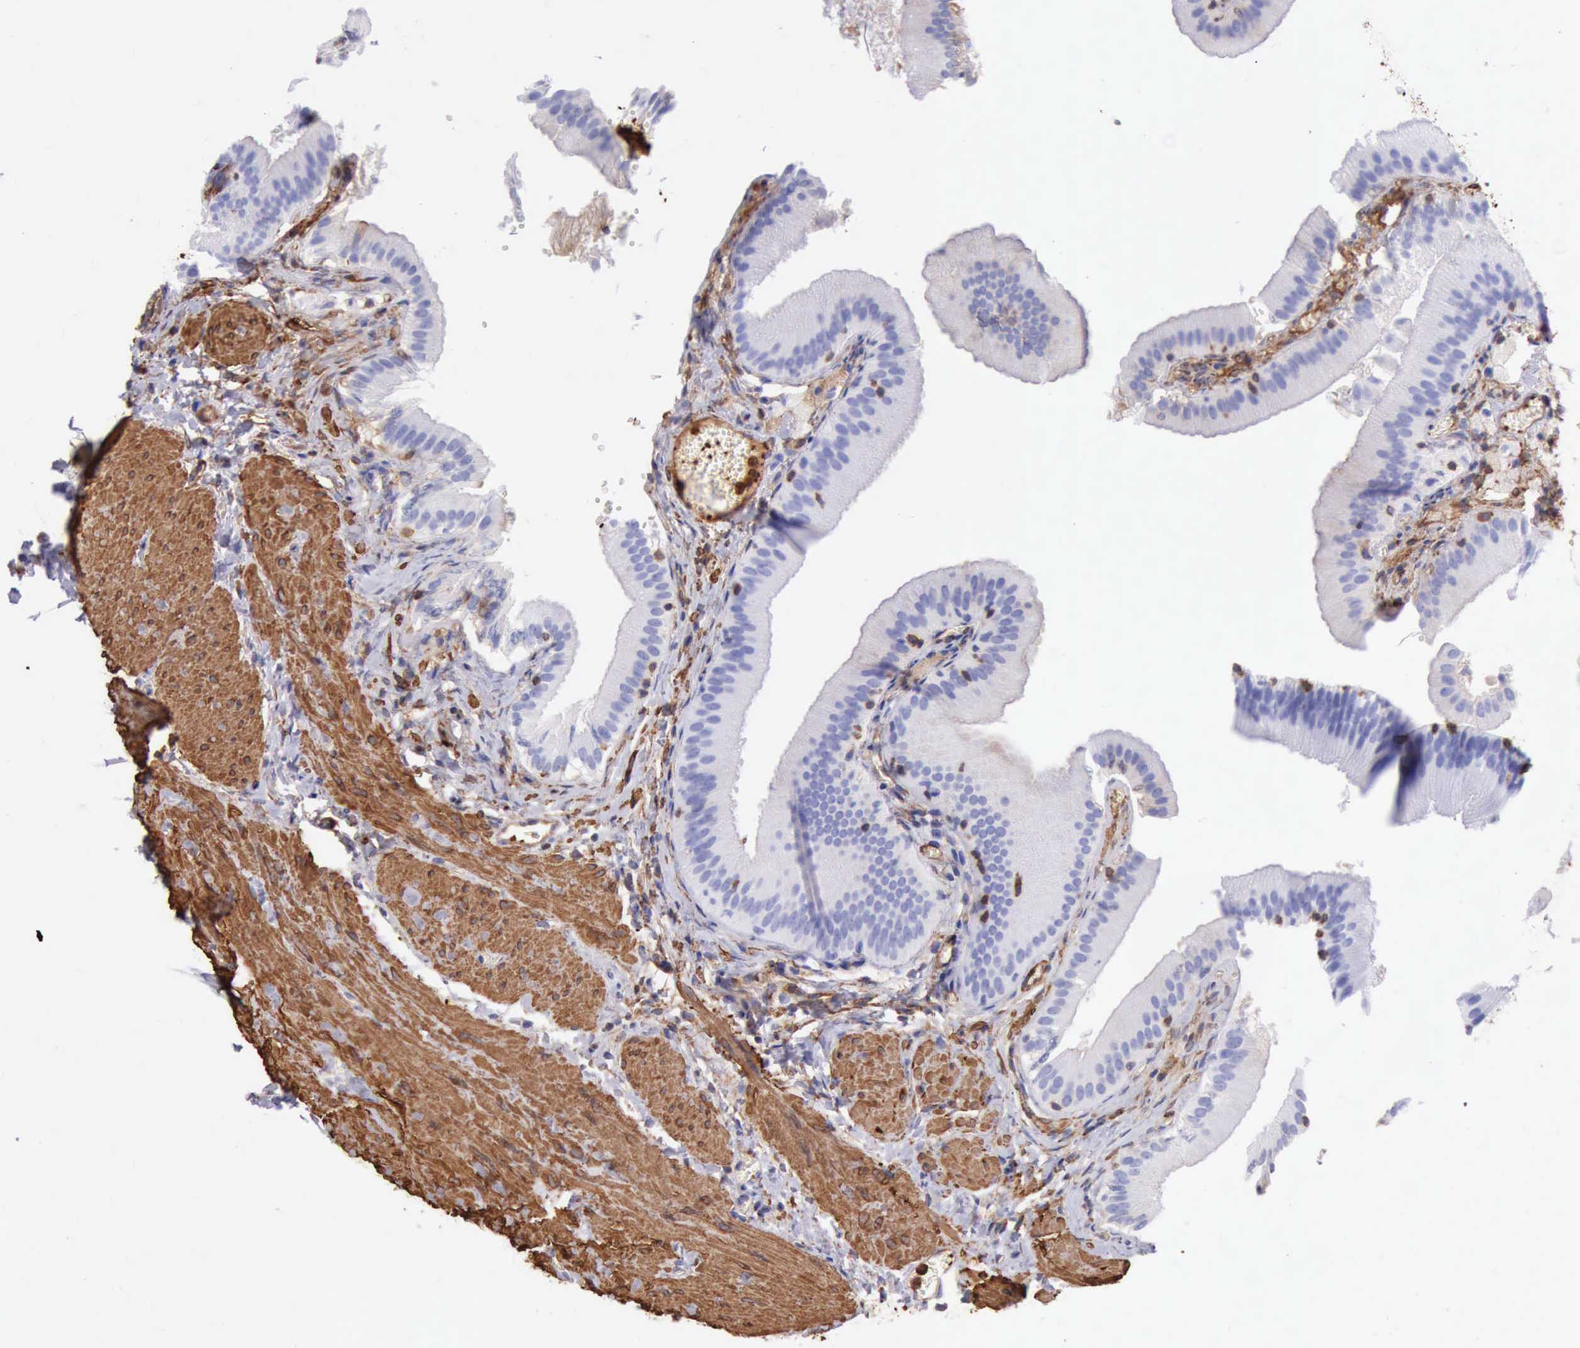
{"staining": {"intensity": "negative", "quantity": "none", "location": "none"}, "tissue": "gallbladder", "cell_type": "Glandular cells", "image_type": "normal", "snomed": [{"axis": "morphology", "description": "Normal tissue, NOS"}, {"axis": "topography", "description": "Gallbladder"}], "caption": "Immunohistochemical staining of unremarkable human gallbladder demonstrates no significant expression in glandular cells. Nuclei are stained in blue.", "gene": "FLNA", "patient": {"sex": "female", "age": 24}}